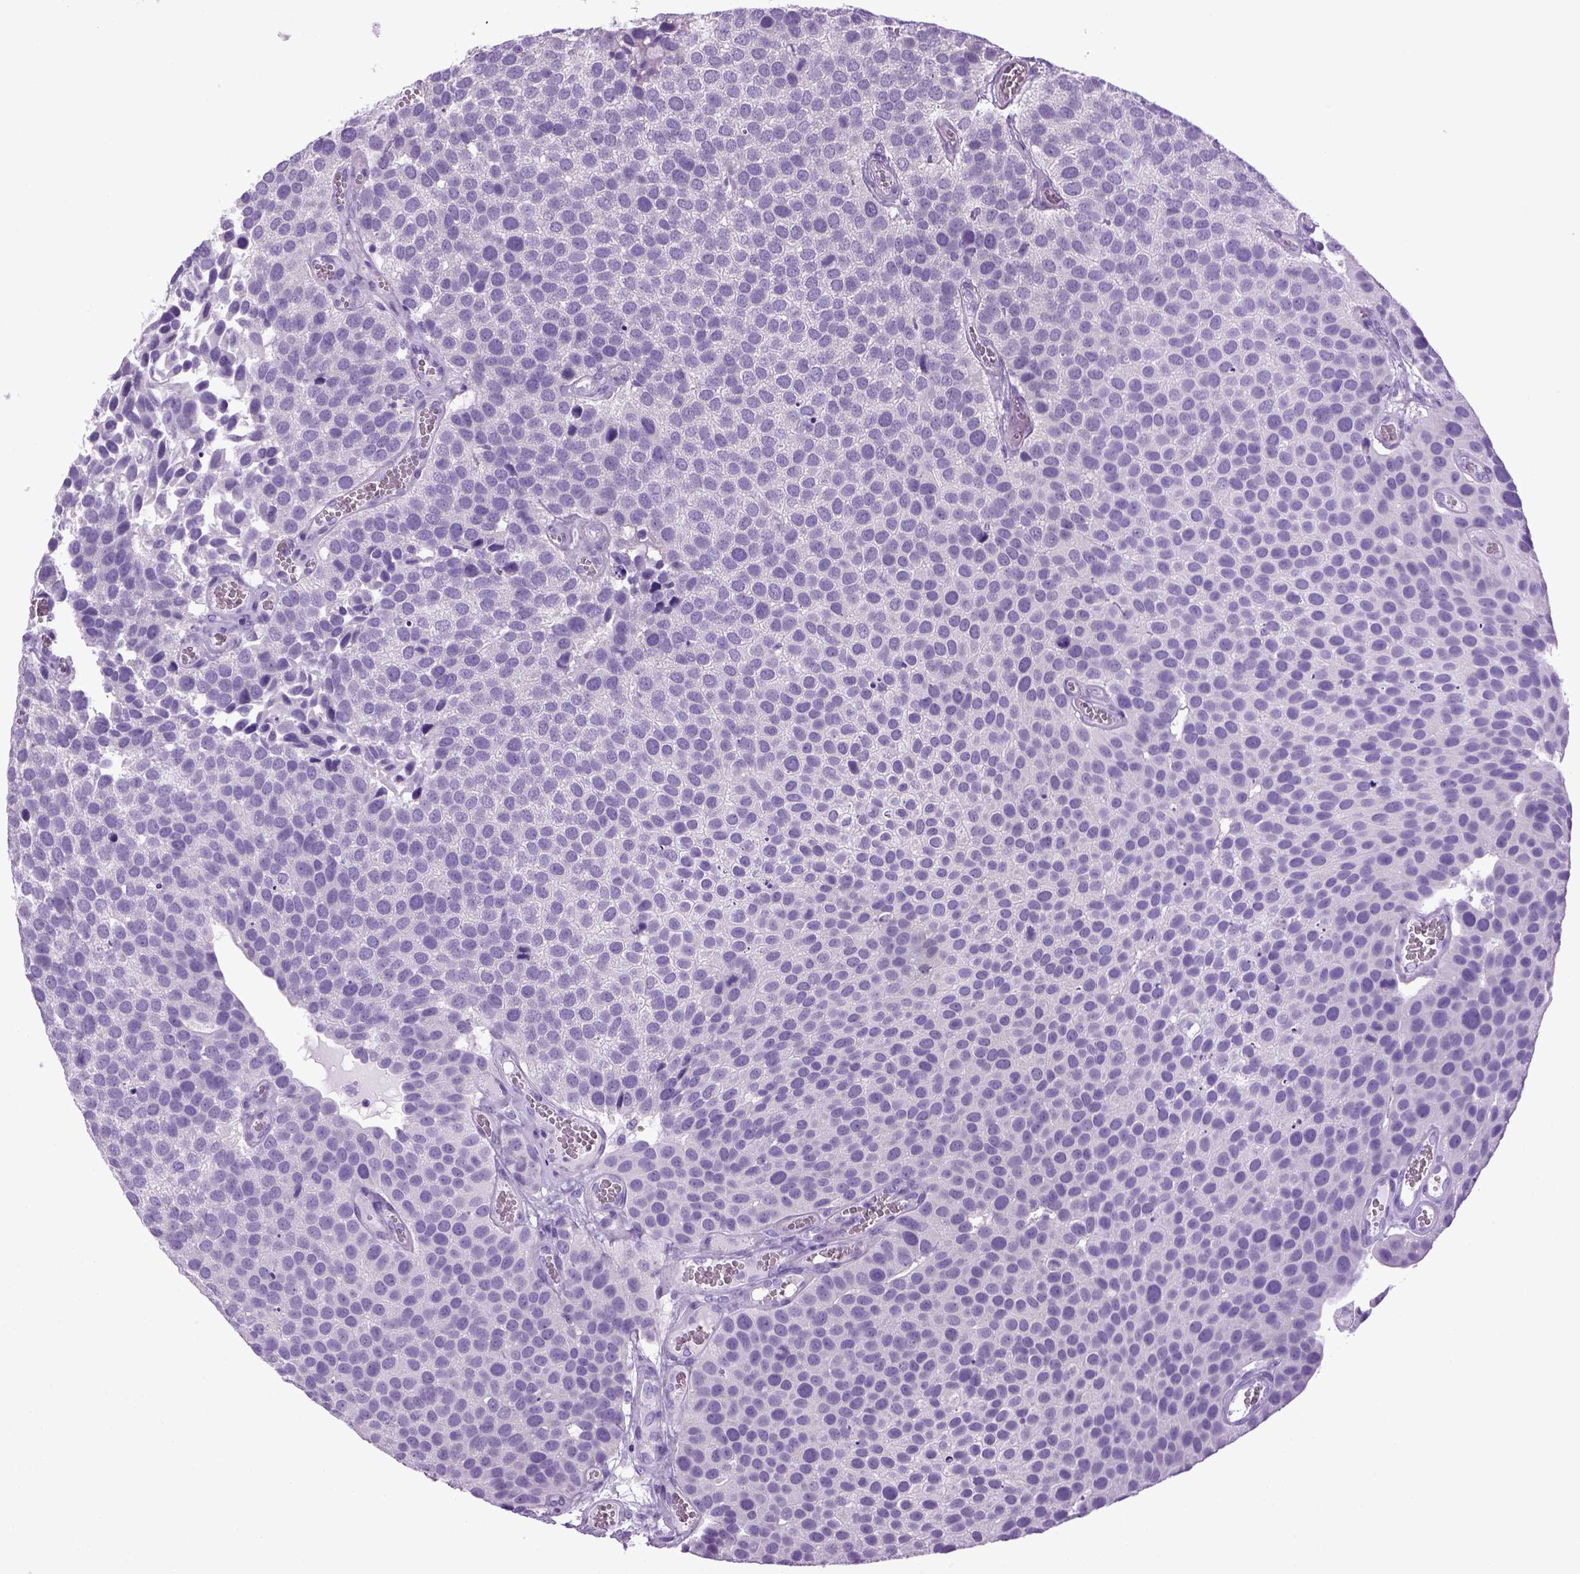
{"staining": {"intensity": "negative", "quantity": "none", "location": "none"}, "tissue": "urothelial cancer", "cell_type": "Tumor cells", "image_type": "cancer", "snomed": [{"axis": "morphology", "description": "Urothelial carcinoma, Low grade"}, {"axis": "topography", "description": "Urinary bladder"}], "caption": "This is an immunohistochemistry (IHC) photomicrograph of urothelial carcinoma (low-grade). There is no staining in tumor cells.", "gene": "HMCN2", "patient": {"sex": "female", "age": 69}}